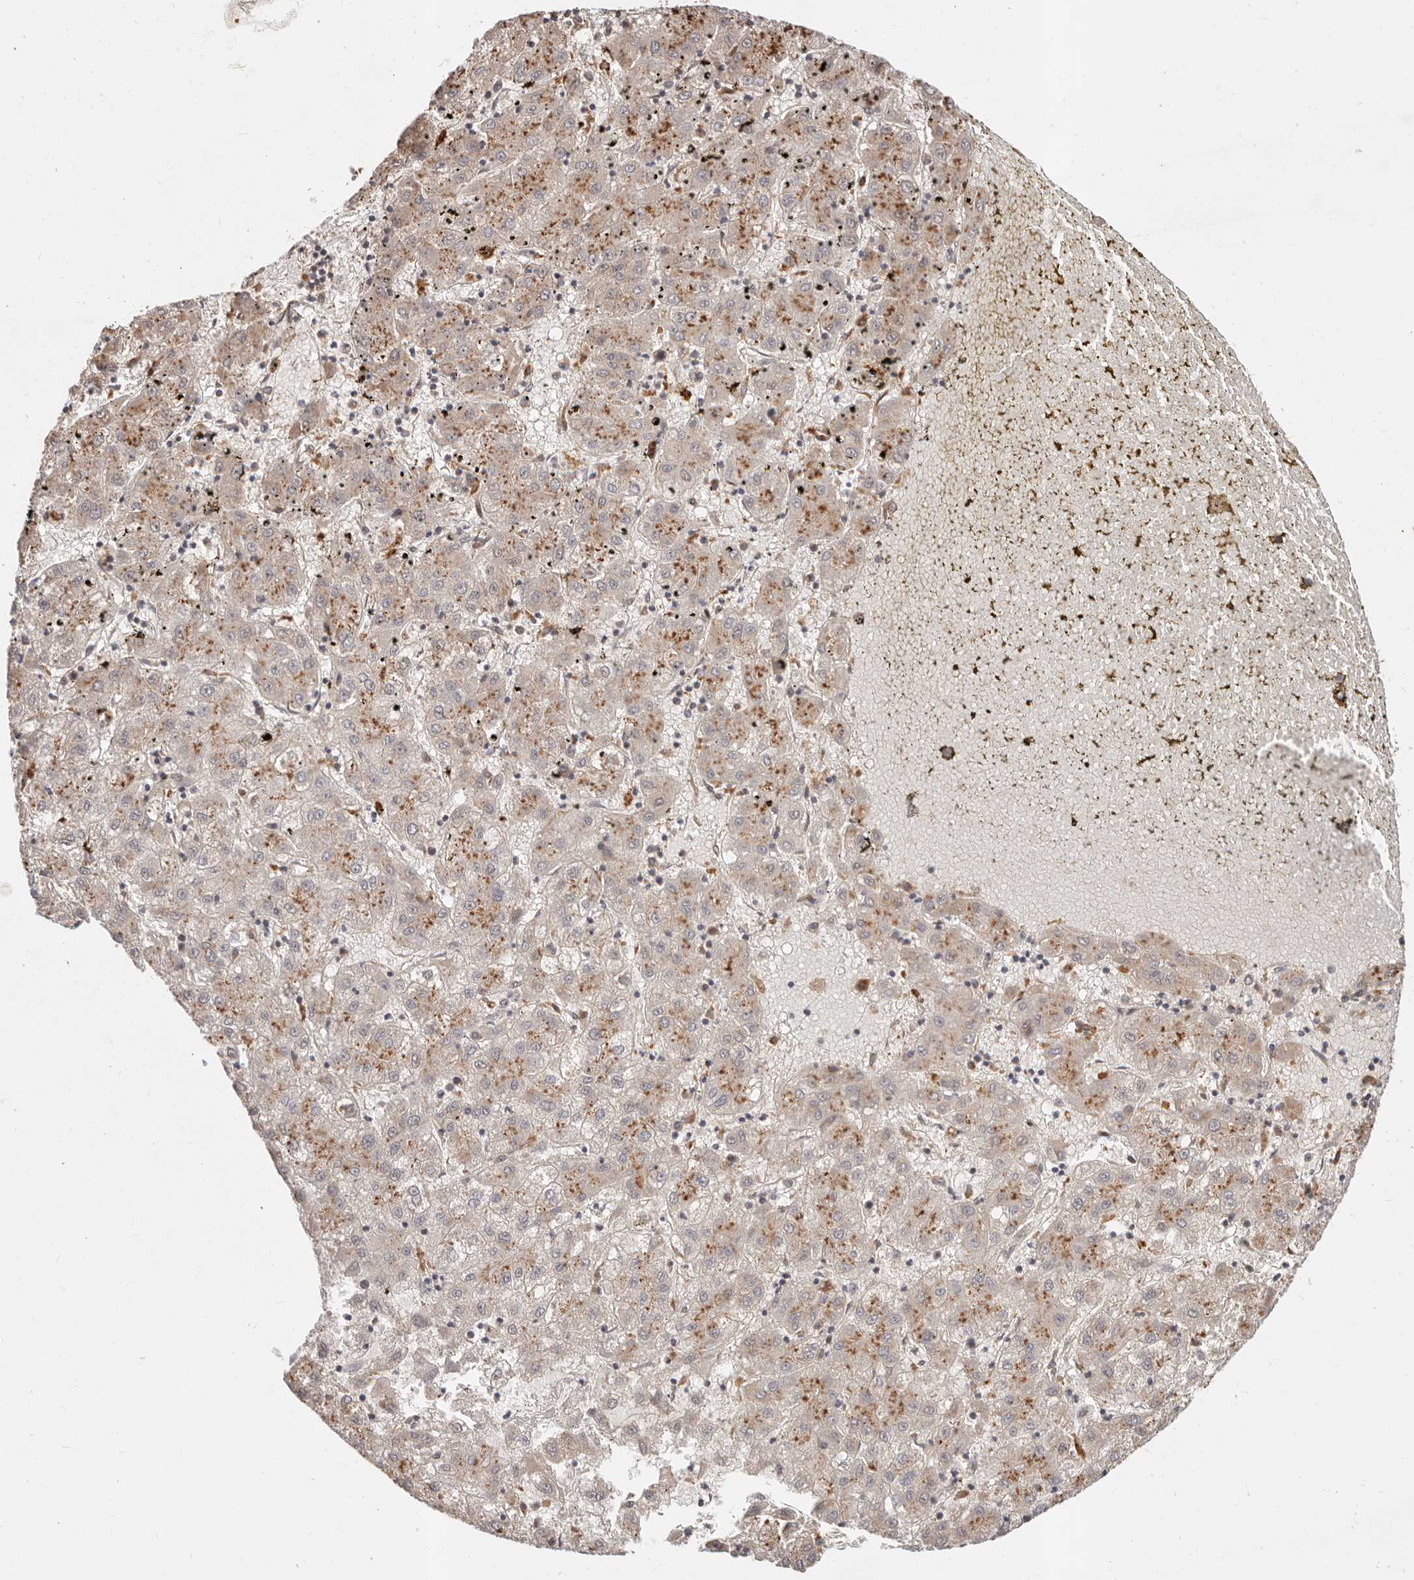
{"staining": {"intensity": "moderate", "quantity": ">75%", "location": "cytoplasmic/membranous"}, "tissue": "liver cancer", "cell_type": "Tumor cells", "image_type": "cancer", "snomed": [{"axis": "morphology", "description": "Carcinoma, Hepatocellular, NOS"}, {"axis": "topography", "description": "Liver"}], "caption": "Human liver cancer stained for a protein (brown) reveals moderate cytoplasmic/membranous positive expression in approximately >75% of tumor cells.", "gene": "ZRANB1", "patient": {"sex": "male", "age": 72}}